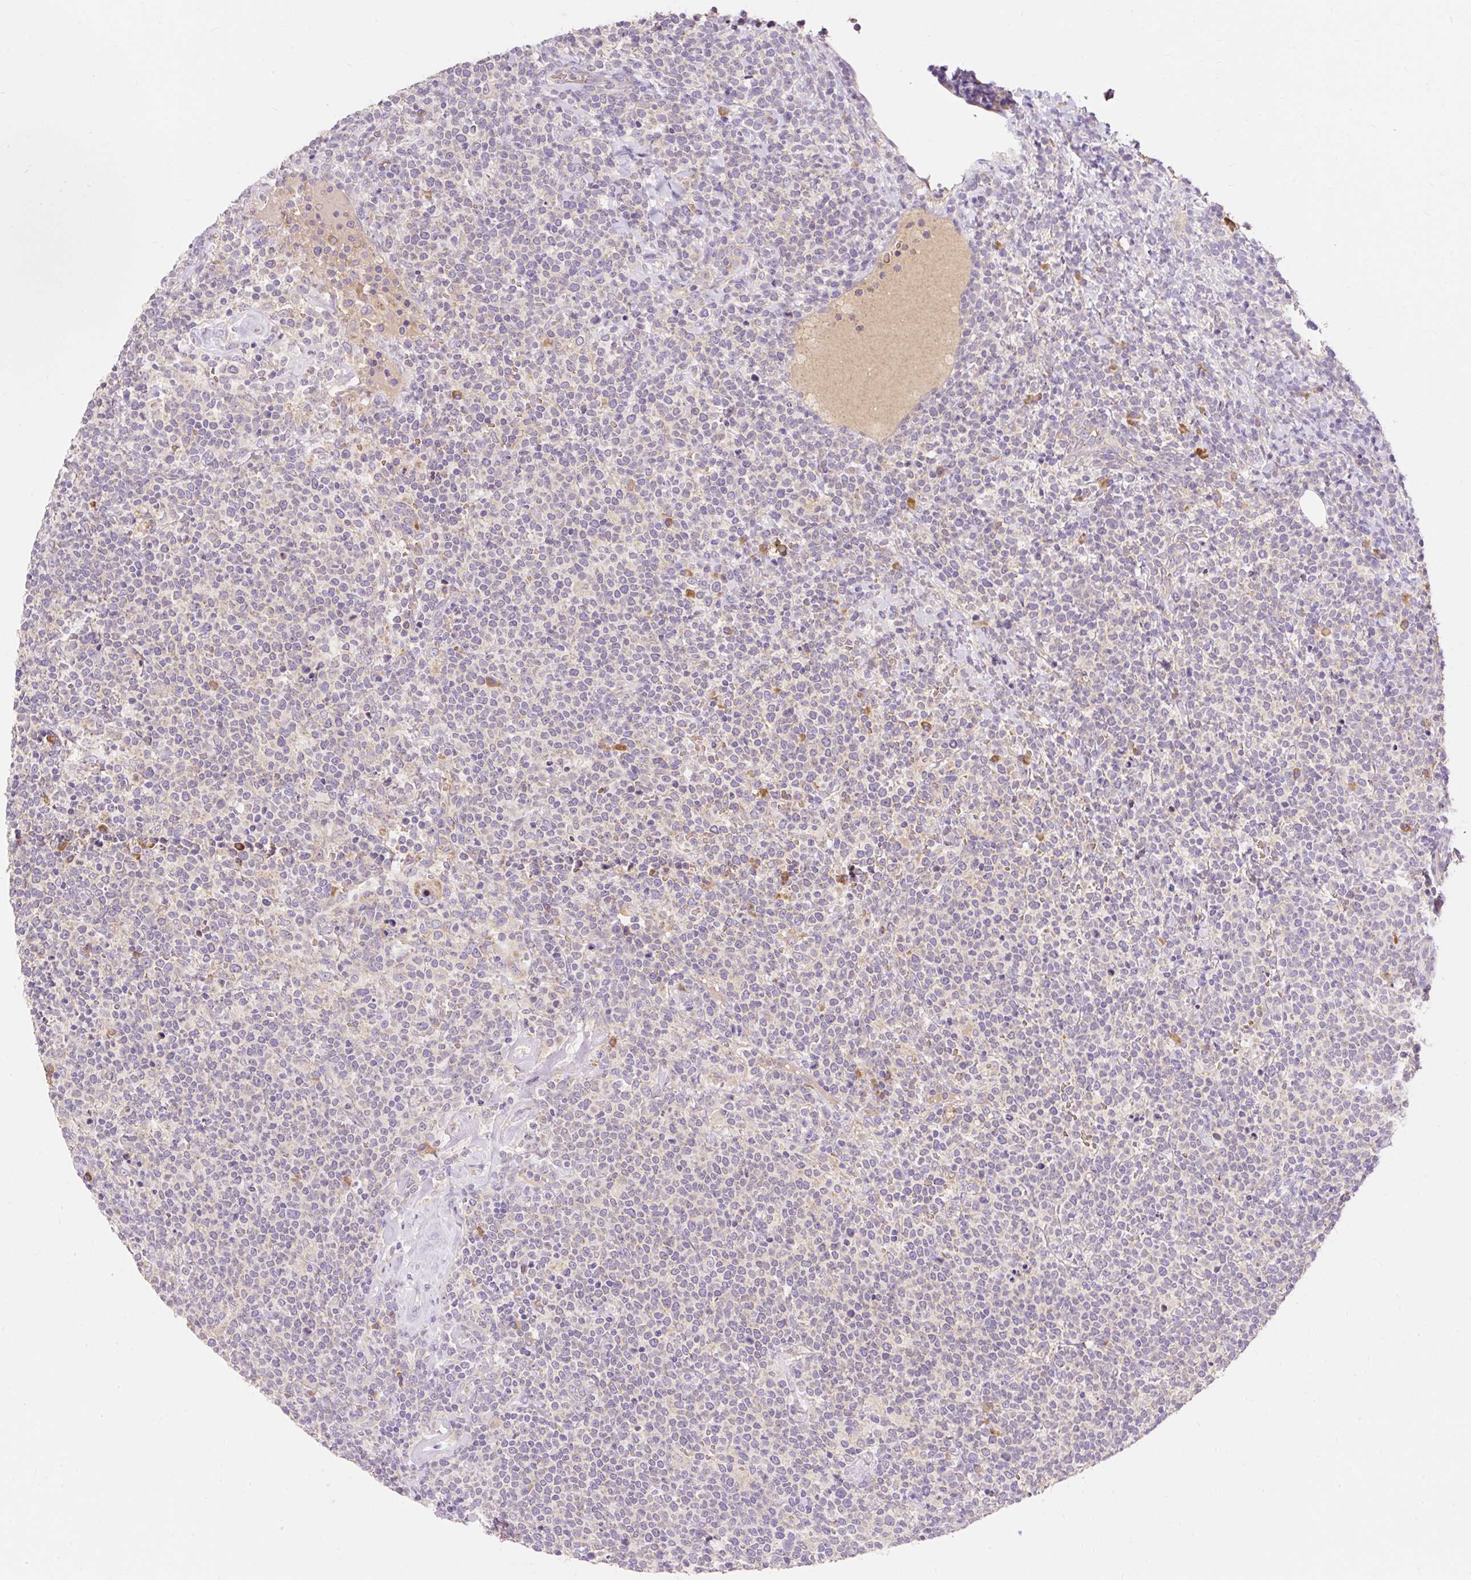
{"staining": {"intensity": "negative", "quantity": "none", "location": "none"}, "tissue": "lymphoma", "cell_type": "Tumor cells", "image_type": "cancer", "snomed": [{"axis": "morphology", "description": "Malignant lymphoma, non-Hodgkin's type, High grade"}, {"axis": "topography", "description": "Lymph node"}], "caption": "This is an immunohistochemistry (IHC) photomicrograph of lymphoma. There is no expression in tumor cells.", "gene": "SEC63", "patient": {"sex": "male", "age": 61}}